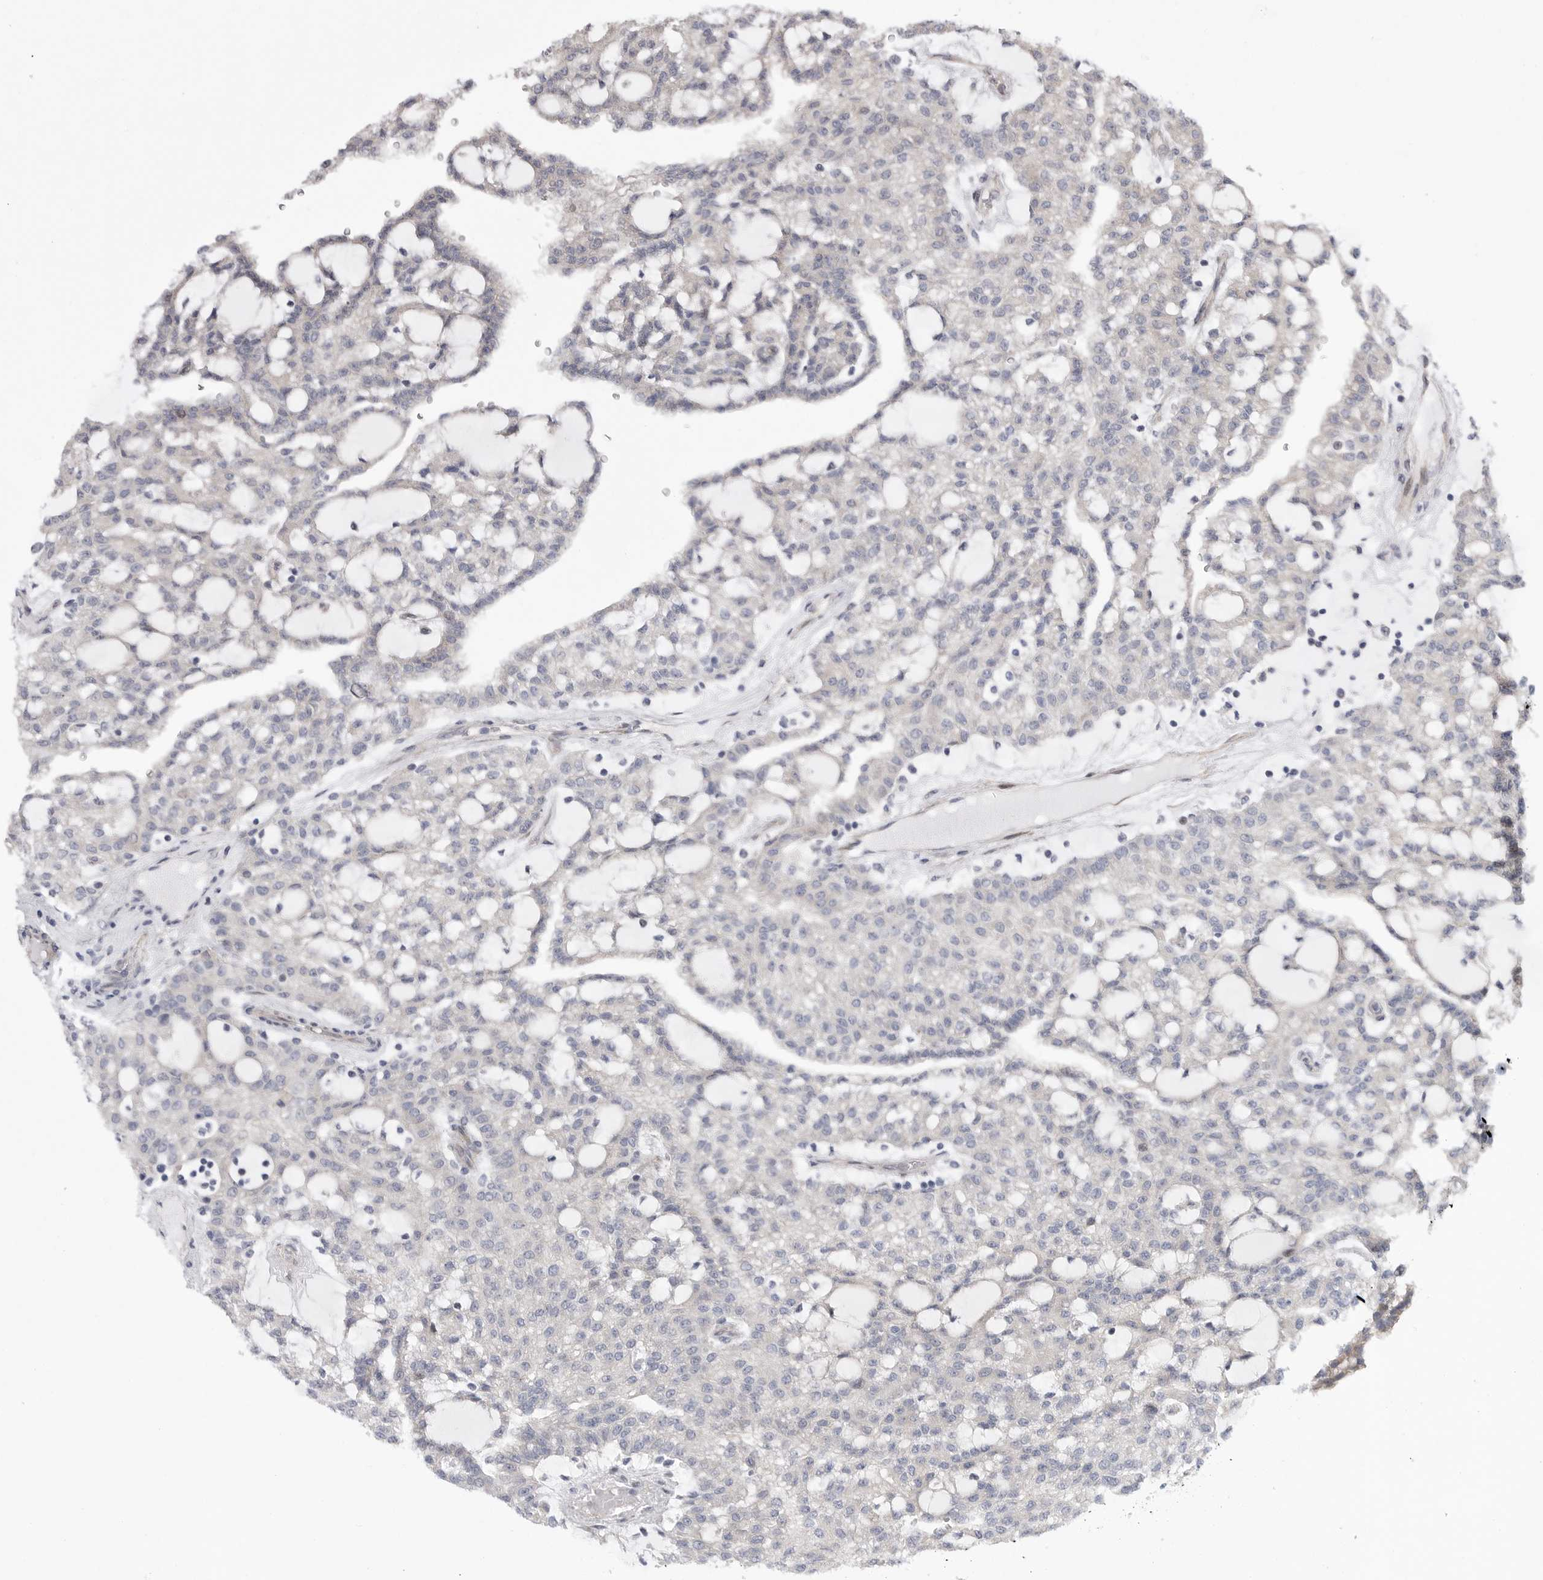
{"staining": {"intensity": "negative", "quantity": "none", "location": "none"}, "tissue": "renal cancer", "cell_type": "Tumor cells", "image_type": "cancer", "snomed": [{"axis": "morphology", "description": "Adenocarcinoma, NOS"}, {"axis": "topography", "description": "Kidney"}], "caption": "Renal cancer (adenocarcinoma) was stained to show a protein in brown. There is no significant expression in tumor cells.", "gene": "FBXO43", "patient": {"sex": "male", "age": 63}}